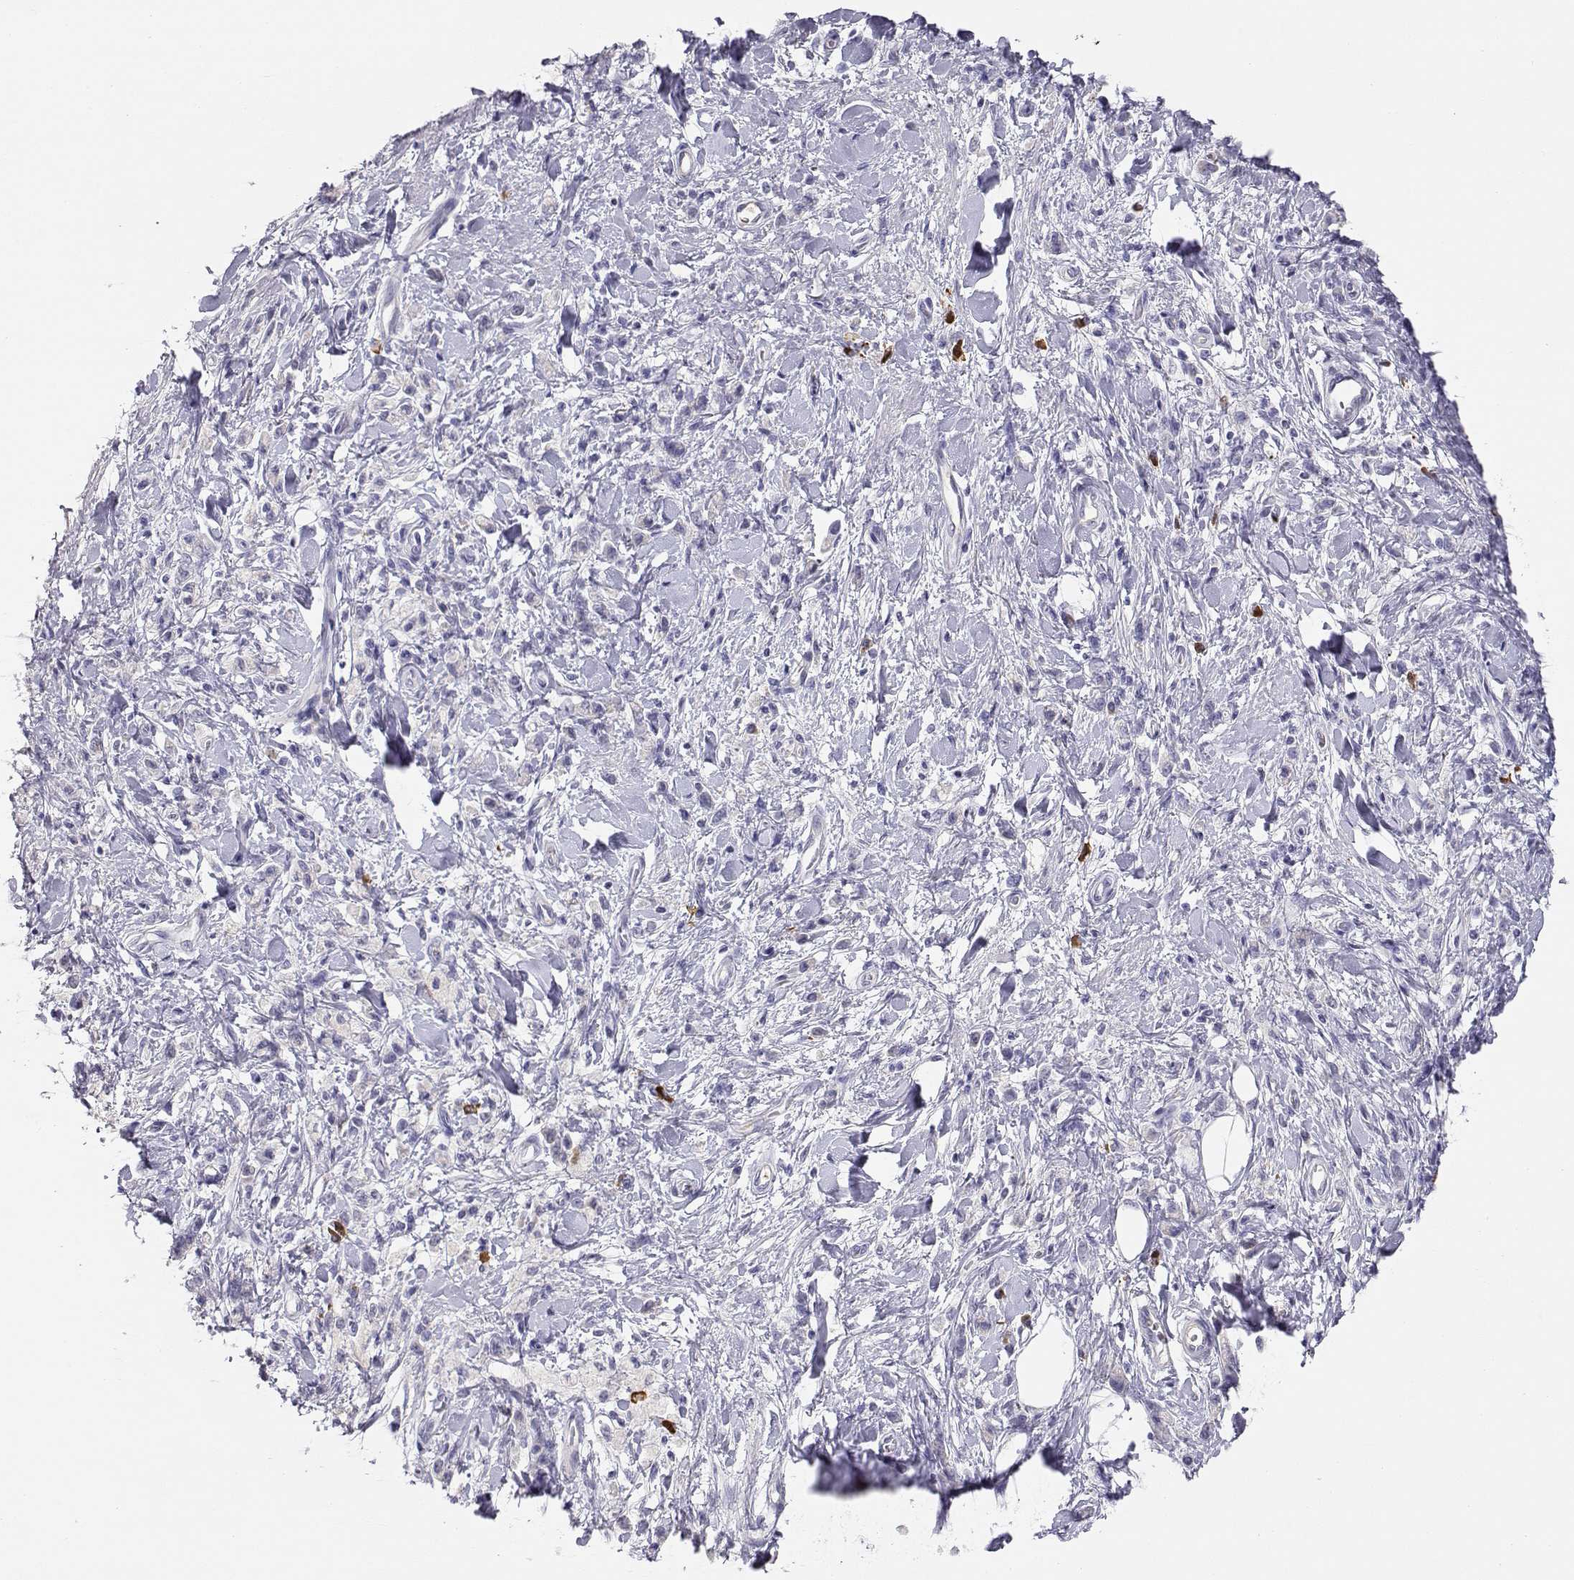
{"staining": {"intensity": "negative", "quantity": "none", "location": "none"}, "tissue": "stomach cancer", "cell_type": "Tumor cells", "image_type": "cancer", "snomed": [{"axis": "morphology", "description": "Adenocarcinoma, NOS"}, {"axis": "topography", "description": "Stomach"}], "caption": "IHC micrograph of human stomach cancer stained for a protein (brown), which demonstrates no expression in tumor cells.", "gene": "CDHR1", "patient": {"sex": "male", "age": 77}}